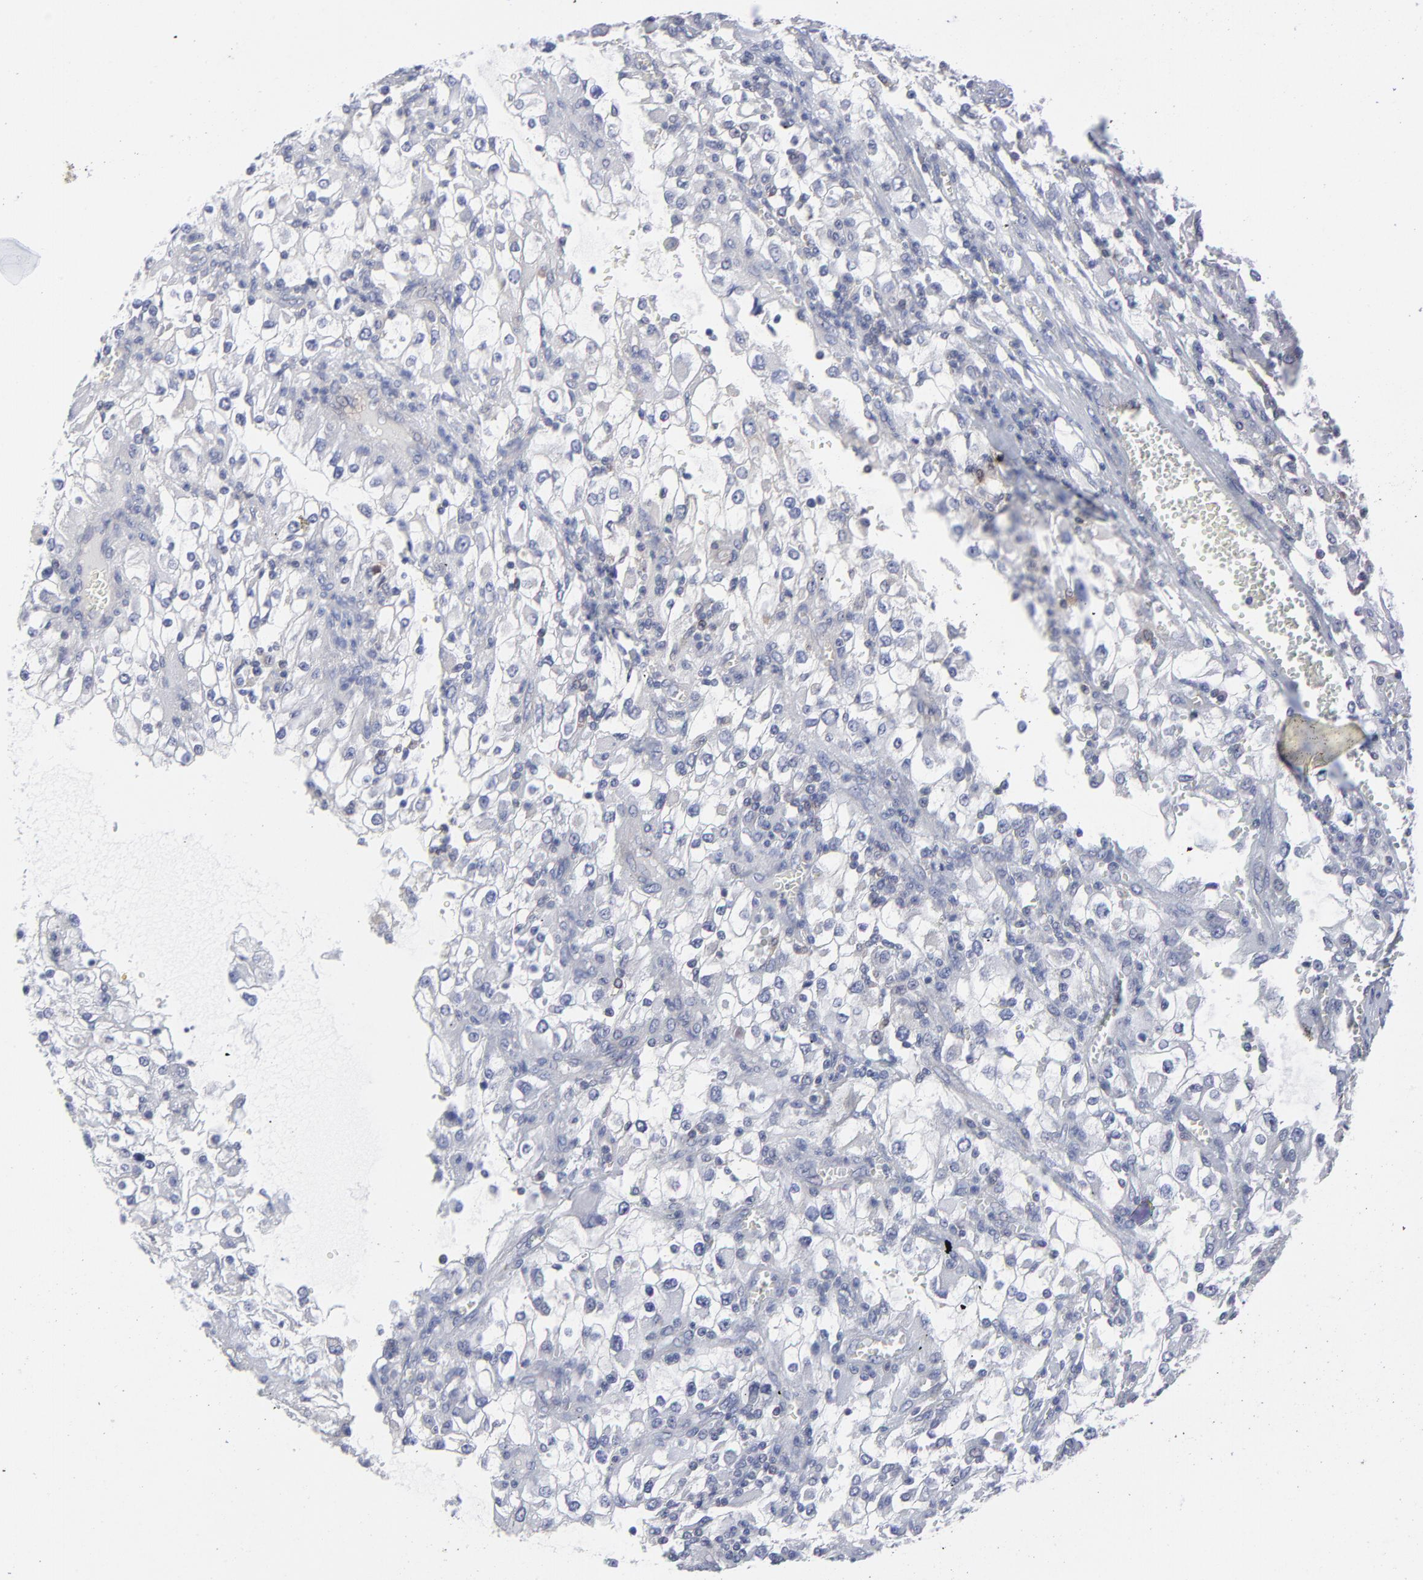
{"staining": {"intensity": "negative", "quantity": "none", "location": "none"}, "tissue": "renal cancer", "cell_type": "Tumor cells", "image_type": "cancer", "snomed": [{"axis": "morphology", "description": "Adenocarcinoma, NOS"}, {"axis": "topography", "description": "Kidney"}], "caption": "Human renal cancer (adenocarcinoma) stained for a protein using IHC displays no expression in tumor cells.", "gene": "NFKBIA", "patient": {"sex": "female", "age": 52}}